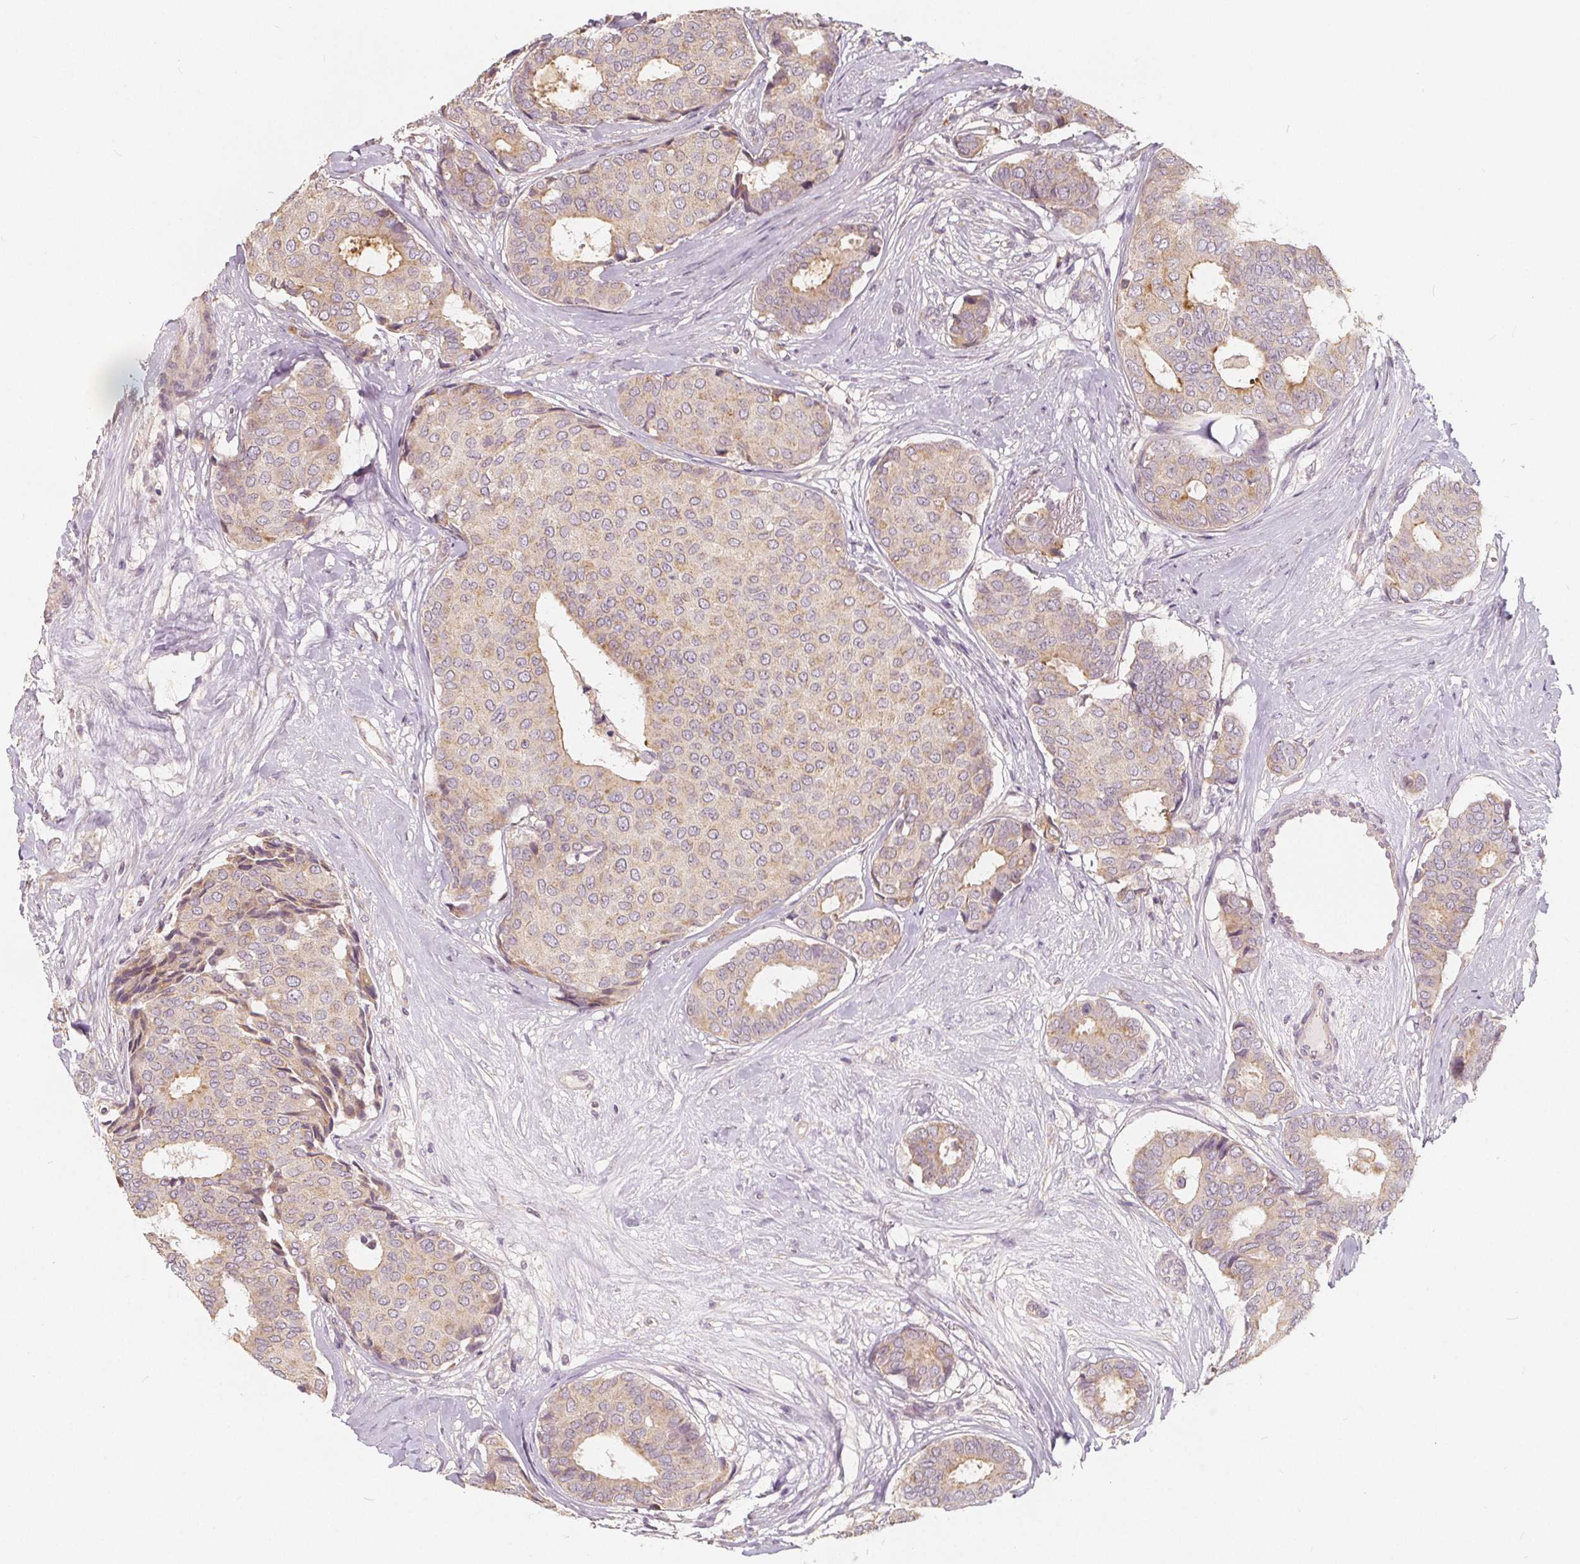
{"staining": {"intensity": "negative", "quantity": "none", "location": "none"}, "tissue": "breast cancer", "cell_type": "Tumor cells", "image_type": "cancer", "snomed": [{"axis": "morphology", "description": "Duct carcinoma"}, {"axis": "topography", "description": "Breast"}], "caption": "Tumor cells show no significant staining in breast intraductal carcinoma. Brightfield microscopy of immunohistochemistry (IHC) stained with DAB (3,3'-diaminobenzidine) (brown) and hematoxylin (blue), captured at high magnification.", "gene": "DRC3", "patient": {"sex": "female", "age": 75}}